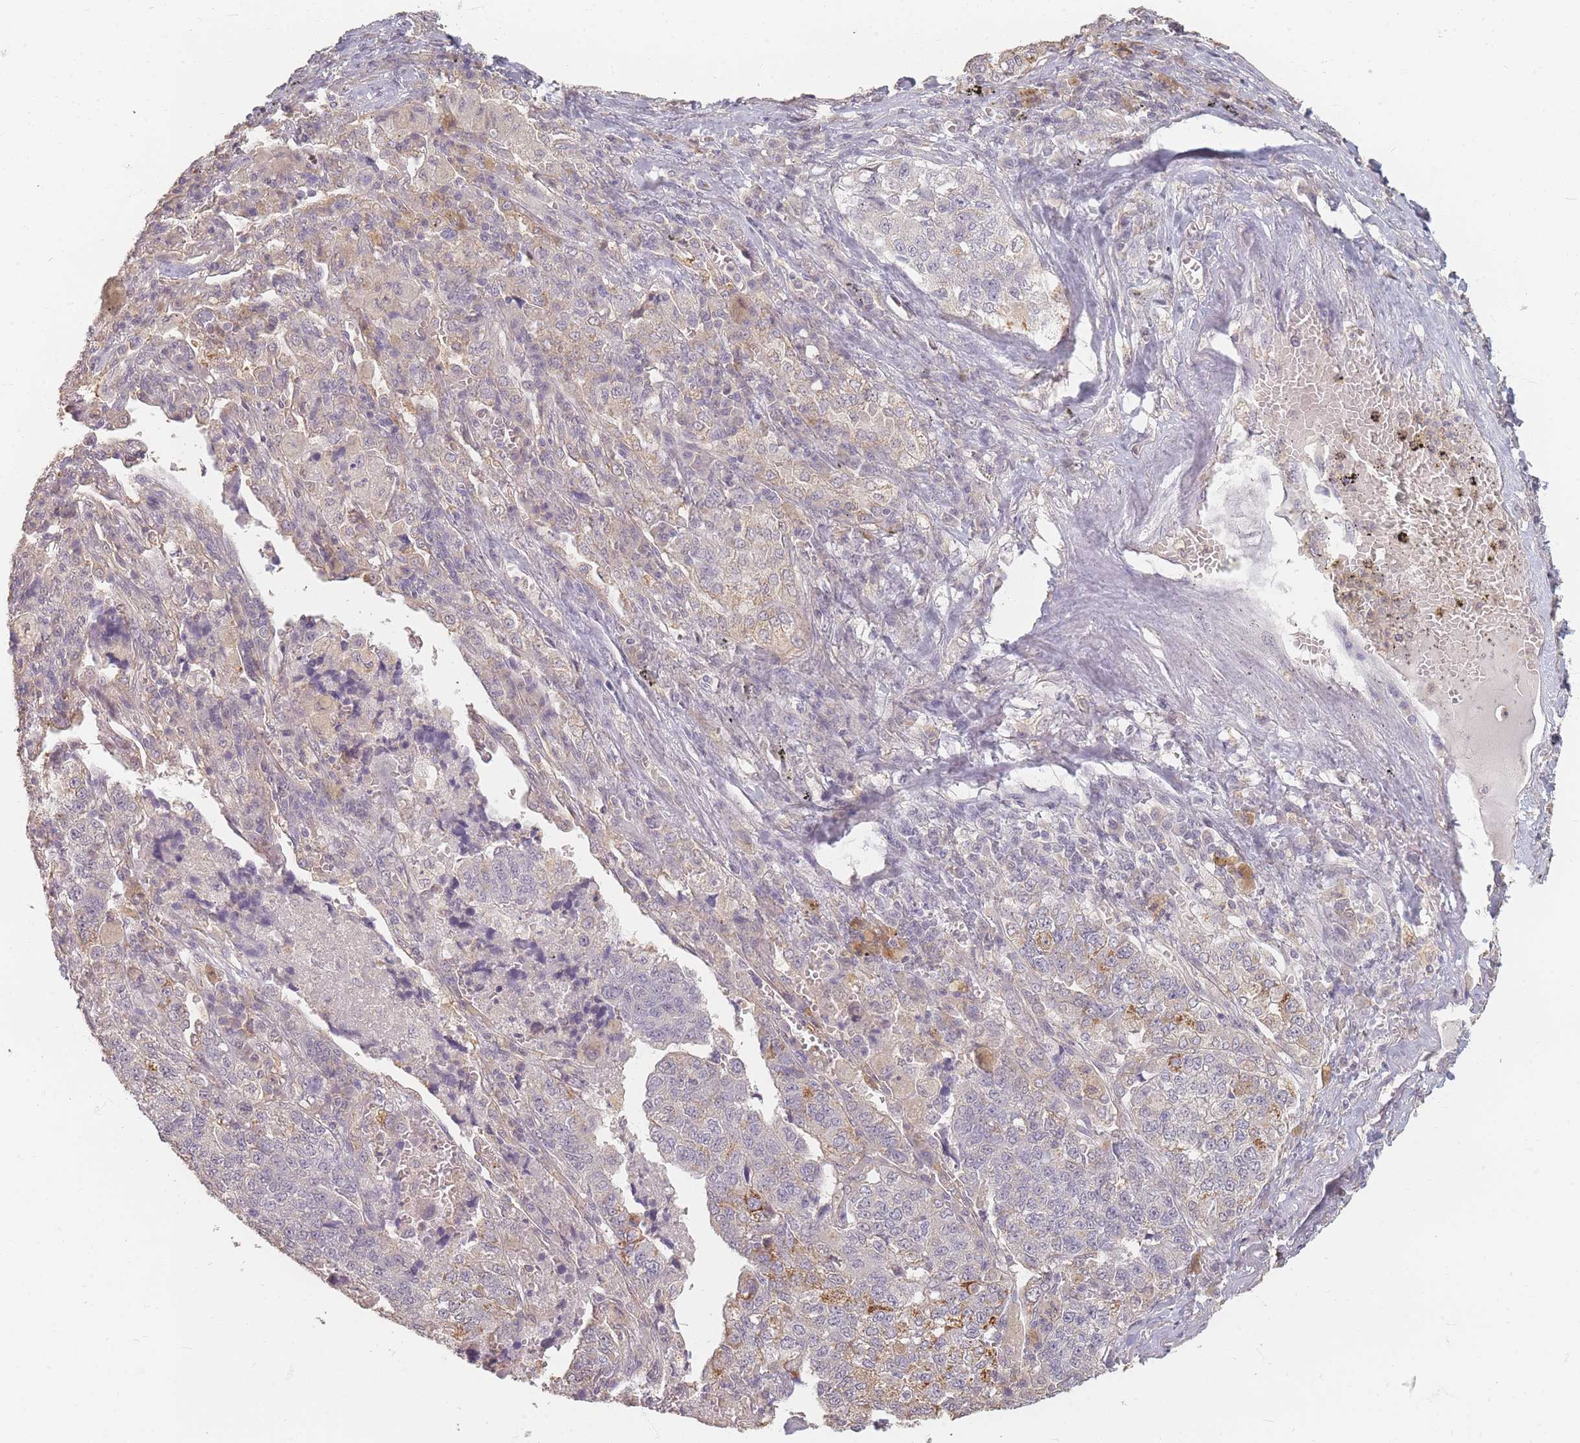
{"staining": {"intensity": "moderate", "quantity": "<25%", "location": "cytoplasmic/membranous"}, "tissue": "lung cancer", "cell_type": "Tumor cells", "image_type": "cancer", "snomed": [{"axis": "morphology", "description": "Adenocarcinoma, NOS"}, {"axis": "topography", "description": "Lung"}], "caption": "About <25% of tumor cells in lung cancer reveal moderate cytoplasmic/membranous protein positivity as visualized by brown immunohistochemical staining.", "gene": "RFTN1", "patient": {"sex": "male", "age": 49}}